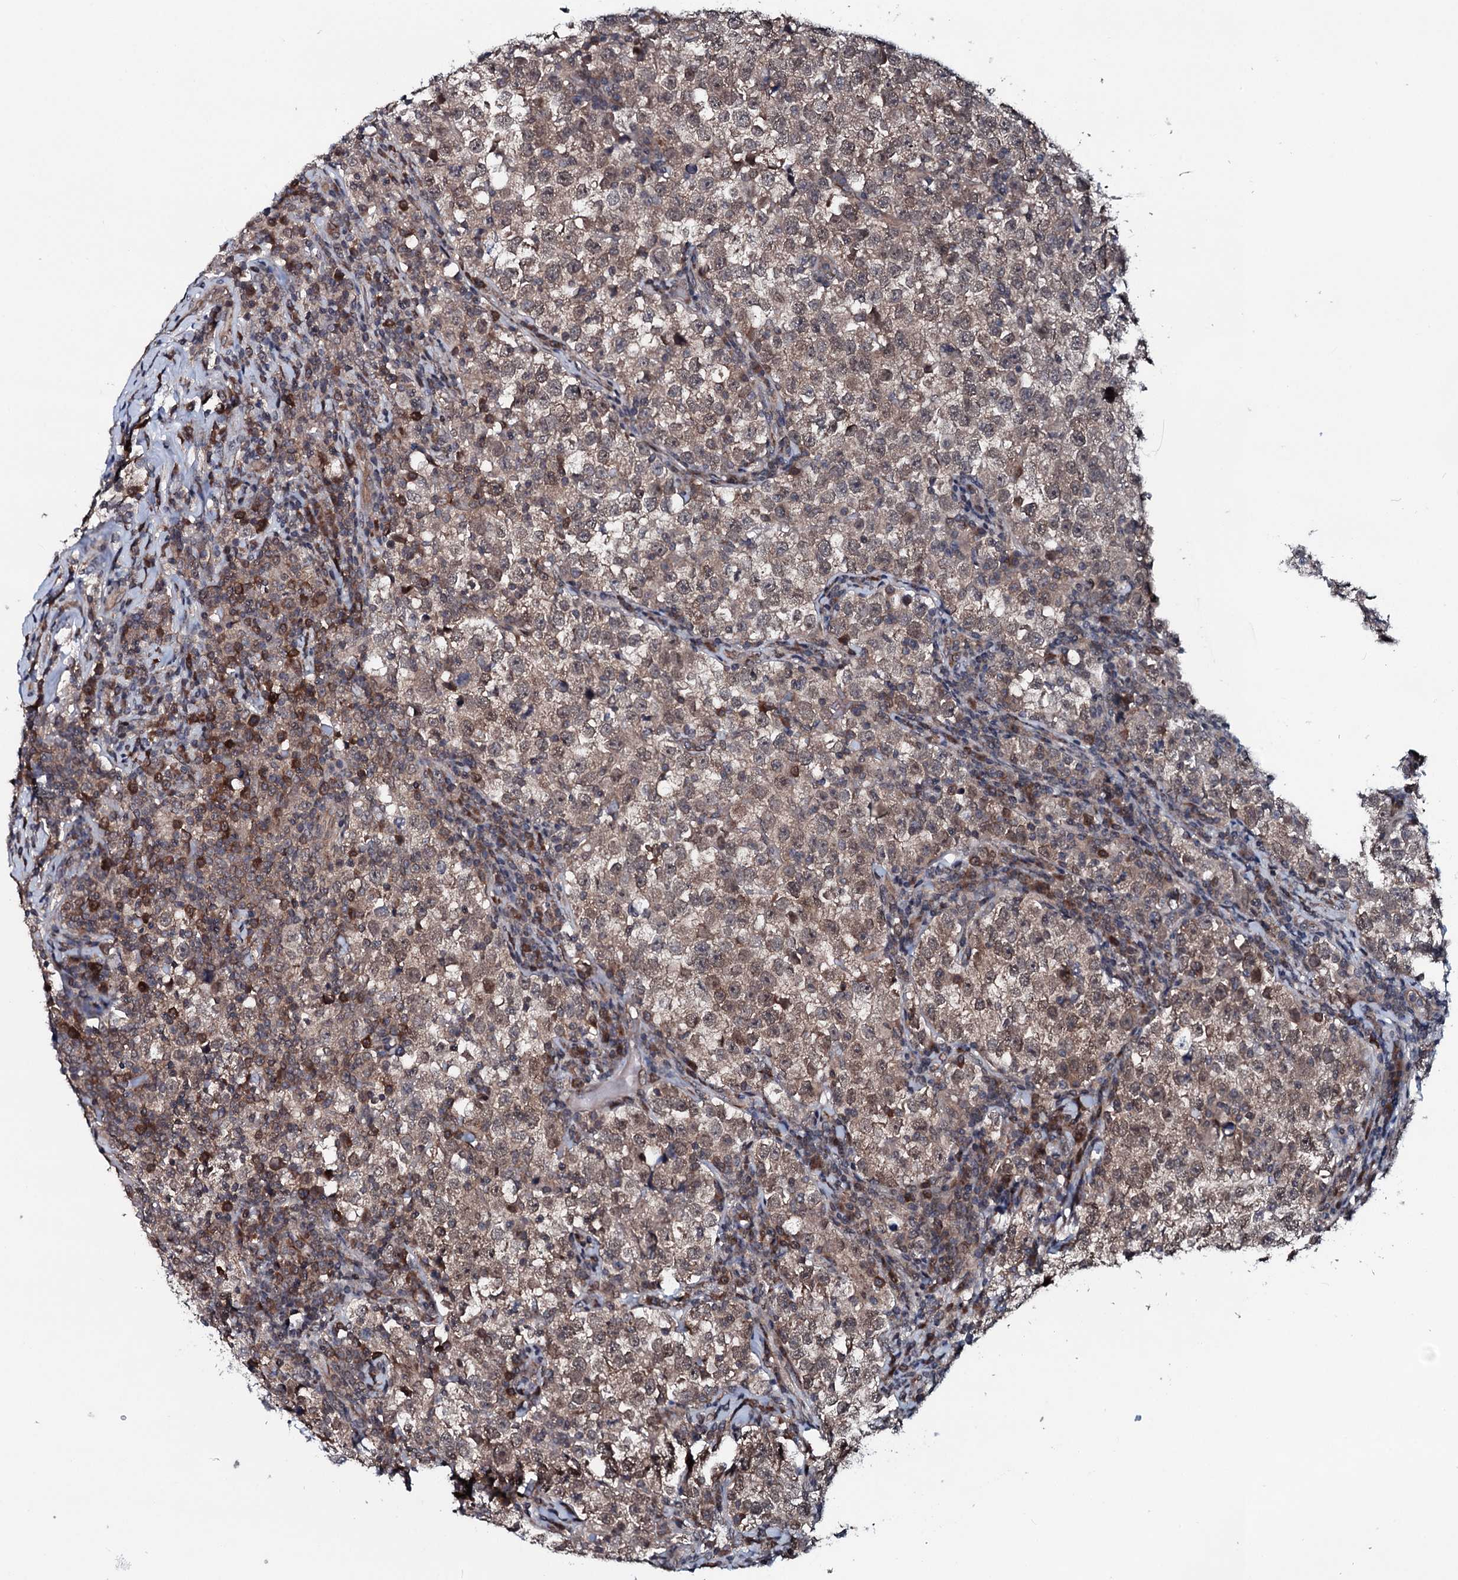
{"staining": {"intensity": "weak", "quantity": ">75%", "location": "cytoplasmic/membranous,nuclear"}, "tissue": "testis cancer", "cell_type": "Tumor cells", "image_type": "cancer", "snomed": [{"axis": "morphology", "description": "Normal tissue, NOS"}, {"axis": "morphology", "description": "Seminoma, NOS"}, {"axis": "topography", "description": "Testis"}], "caption": "The histopathology image reveals a brown stain indicating the presence of a protein in the cytoplasmic/membranous and nuclear of tumor cells in testis seminoma.", "gene": "OGFOD2", "patient": {"sex": "male", "age": 43}}